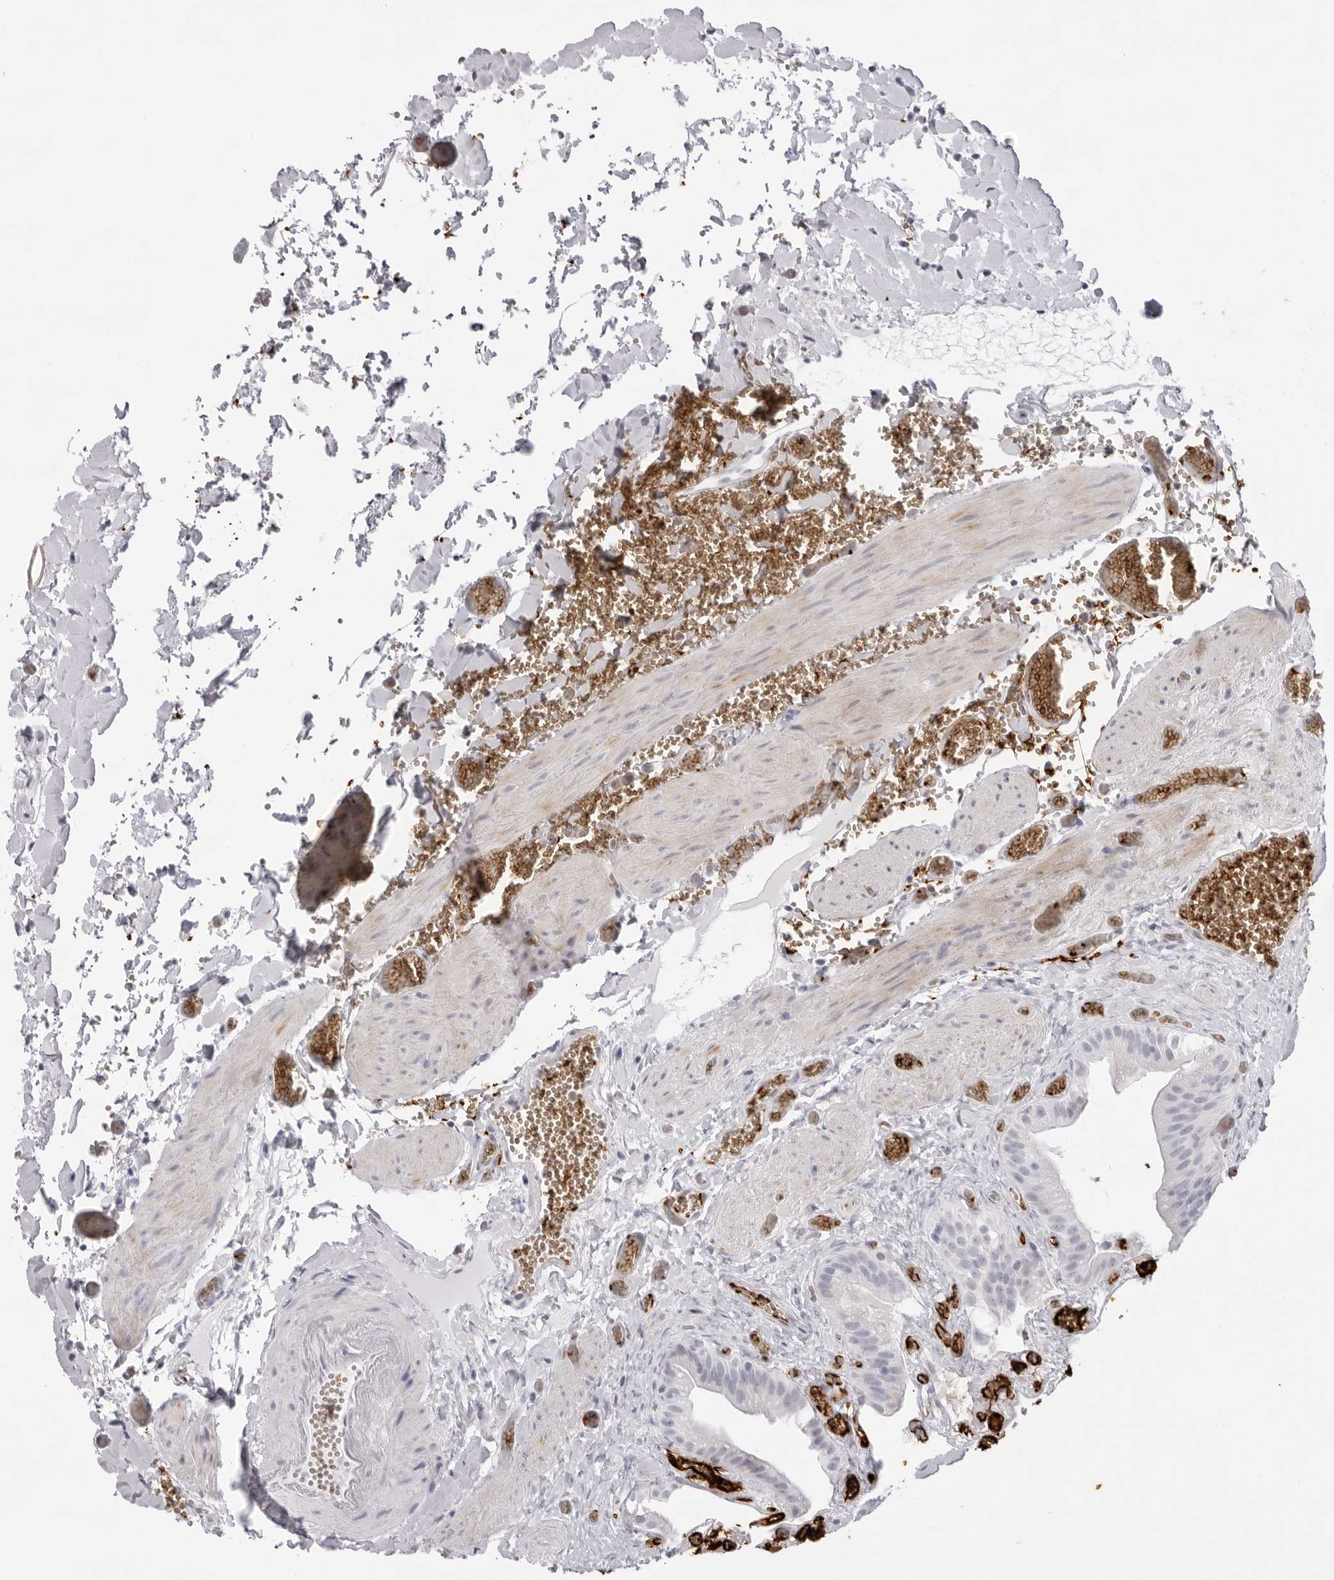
{"staining": {"intensity": "negative", "quantity": "none", "location": "none"}, "tissue": "gallbladder", "cell_type": "Glandular cells", "image_type": "normal", "snomed": [{"axis": "morphology", "description": "Normal tissue, NOS"}, {"axis": "topography", "description": "Gallbladder"}], "caption": "The micrograph demonstrates no staining of glandular cells in normal gallbladder. The staining is performed using DAB (3,3'-diaminobenzidine) brown chromogen with nuclei counter-stained in using hematoxylin.", "gene": "SPTA1", "patient": {"sex": "female", "age": 64}}